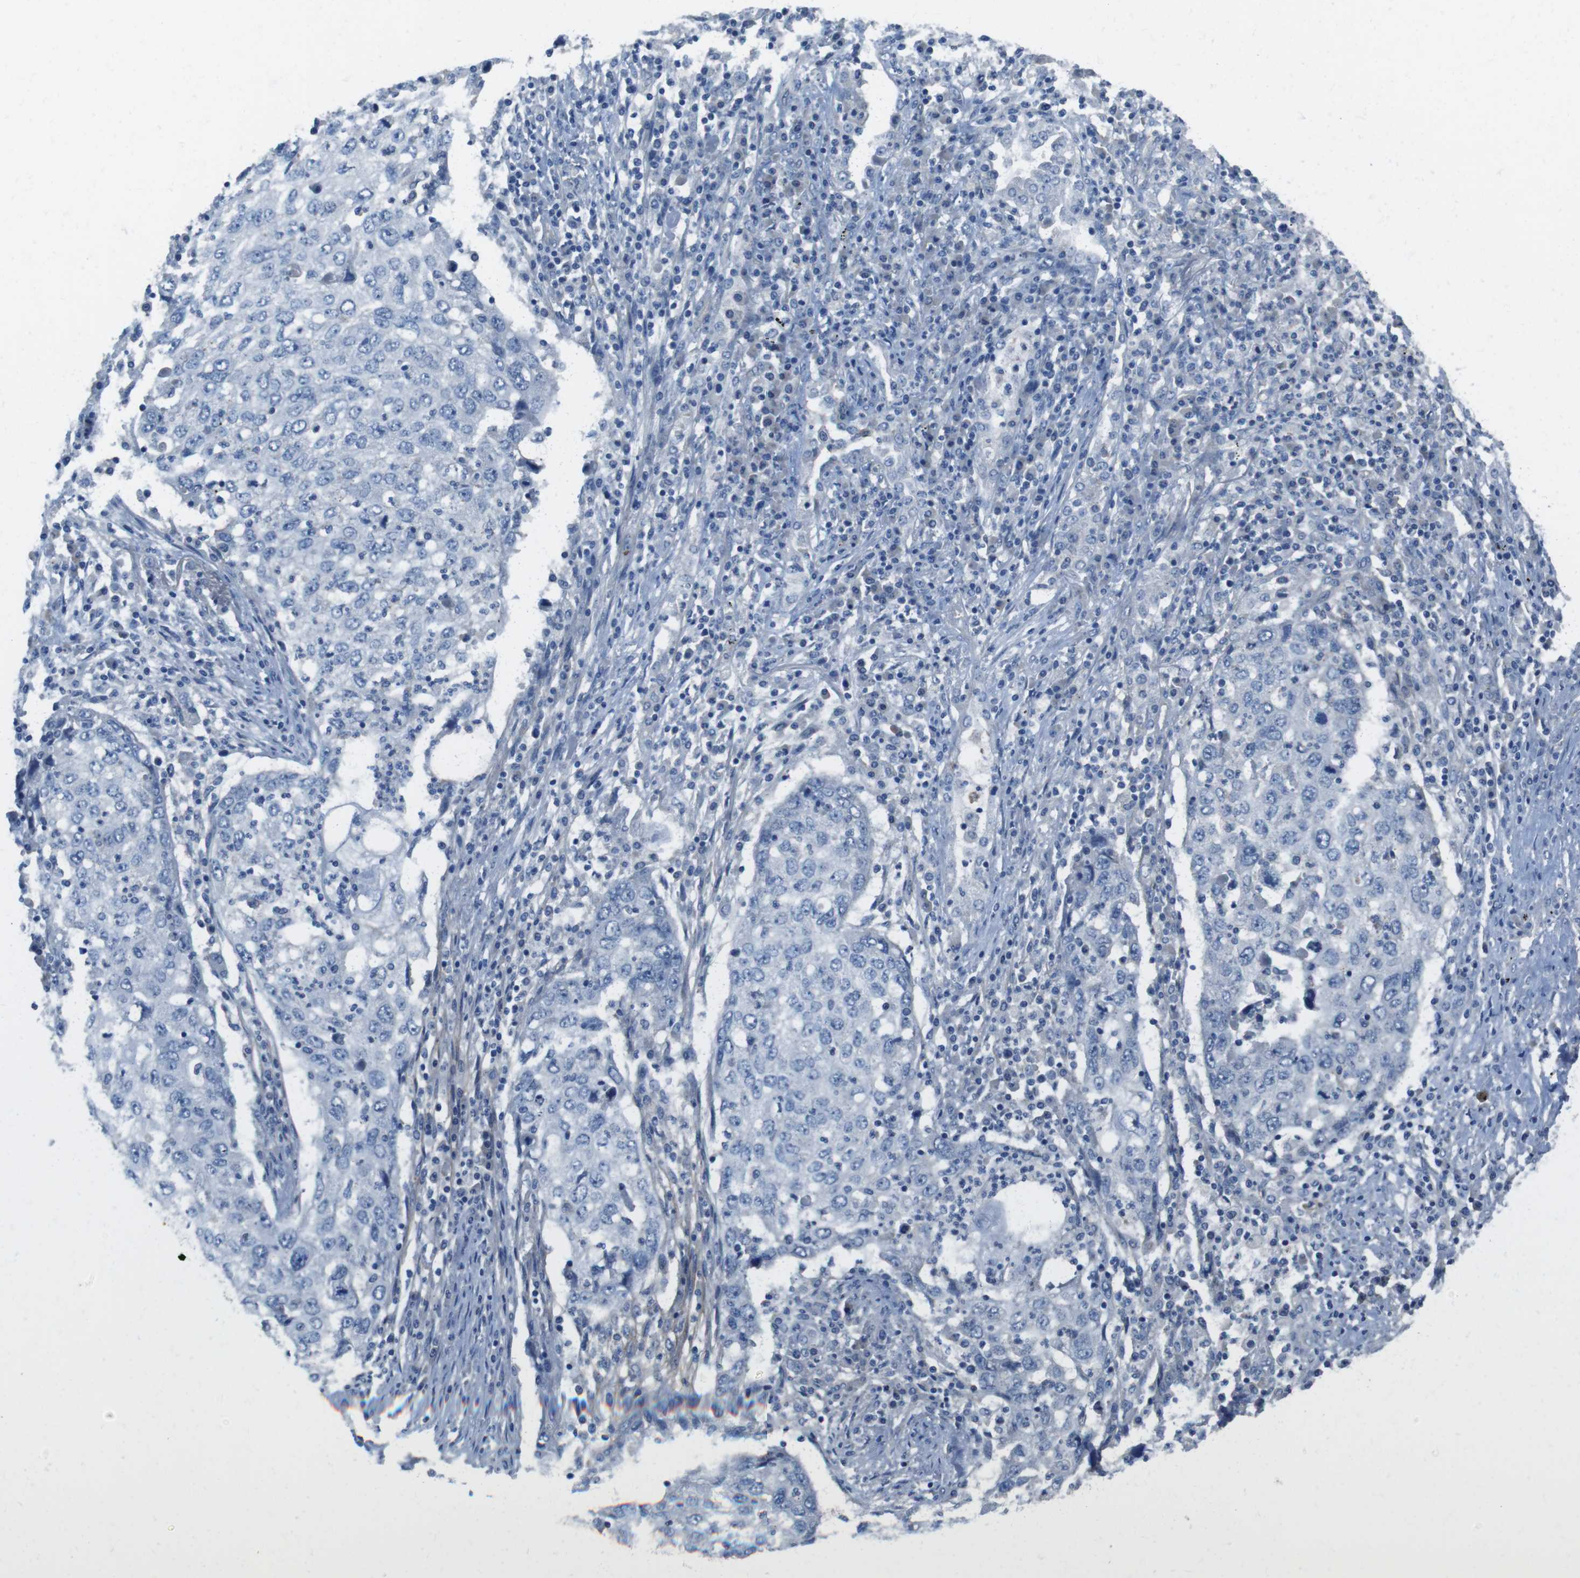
{"staining": {"intensity": "negative", "quantity": "none", "location": "none"}, "tissue": "lung cancer", "cell_type": "Tumor cells", "image_type": "cancer", "snomed": [{"axis": "morphology", "description": "Squamous cell carcinoma, NOS"}, {"axis": "topography", "description": "Lung"}], "caption": "Tumor cells are negative for brown protein staining in lung squamous cell carcinoma.", "gene": "CYP2C8", "patient": {"sex": "female", "age": 63}}